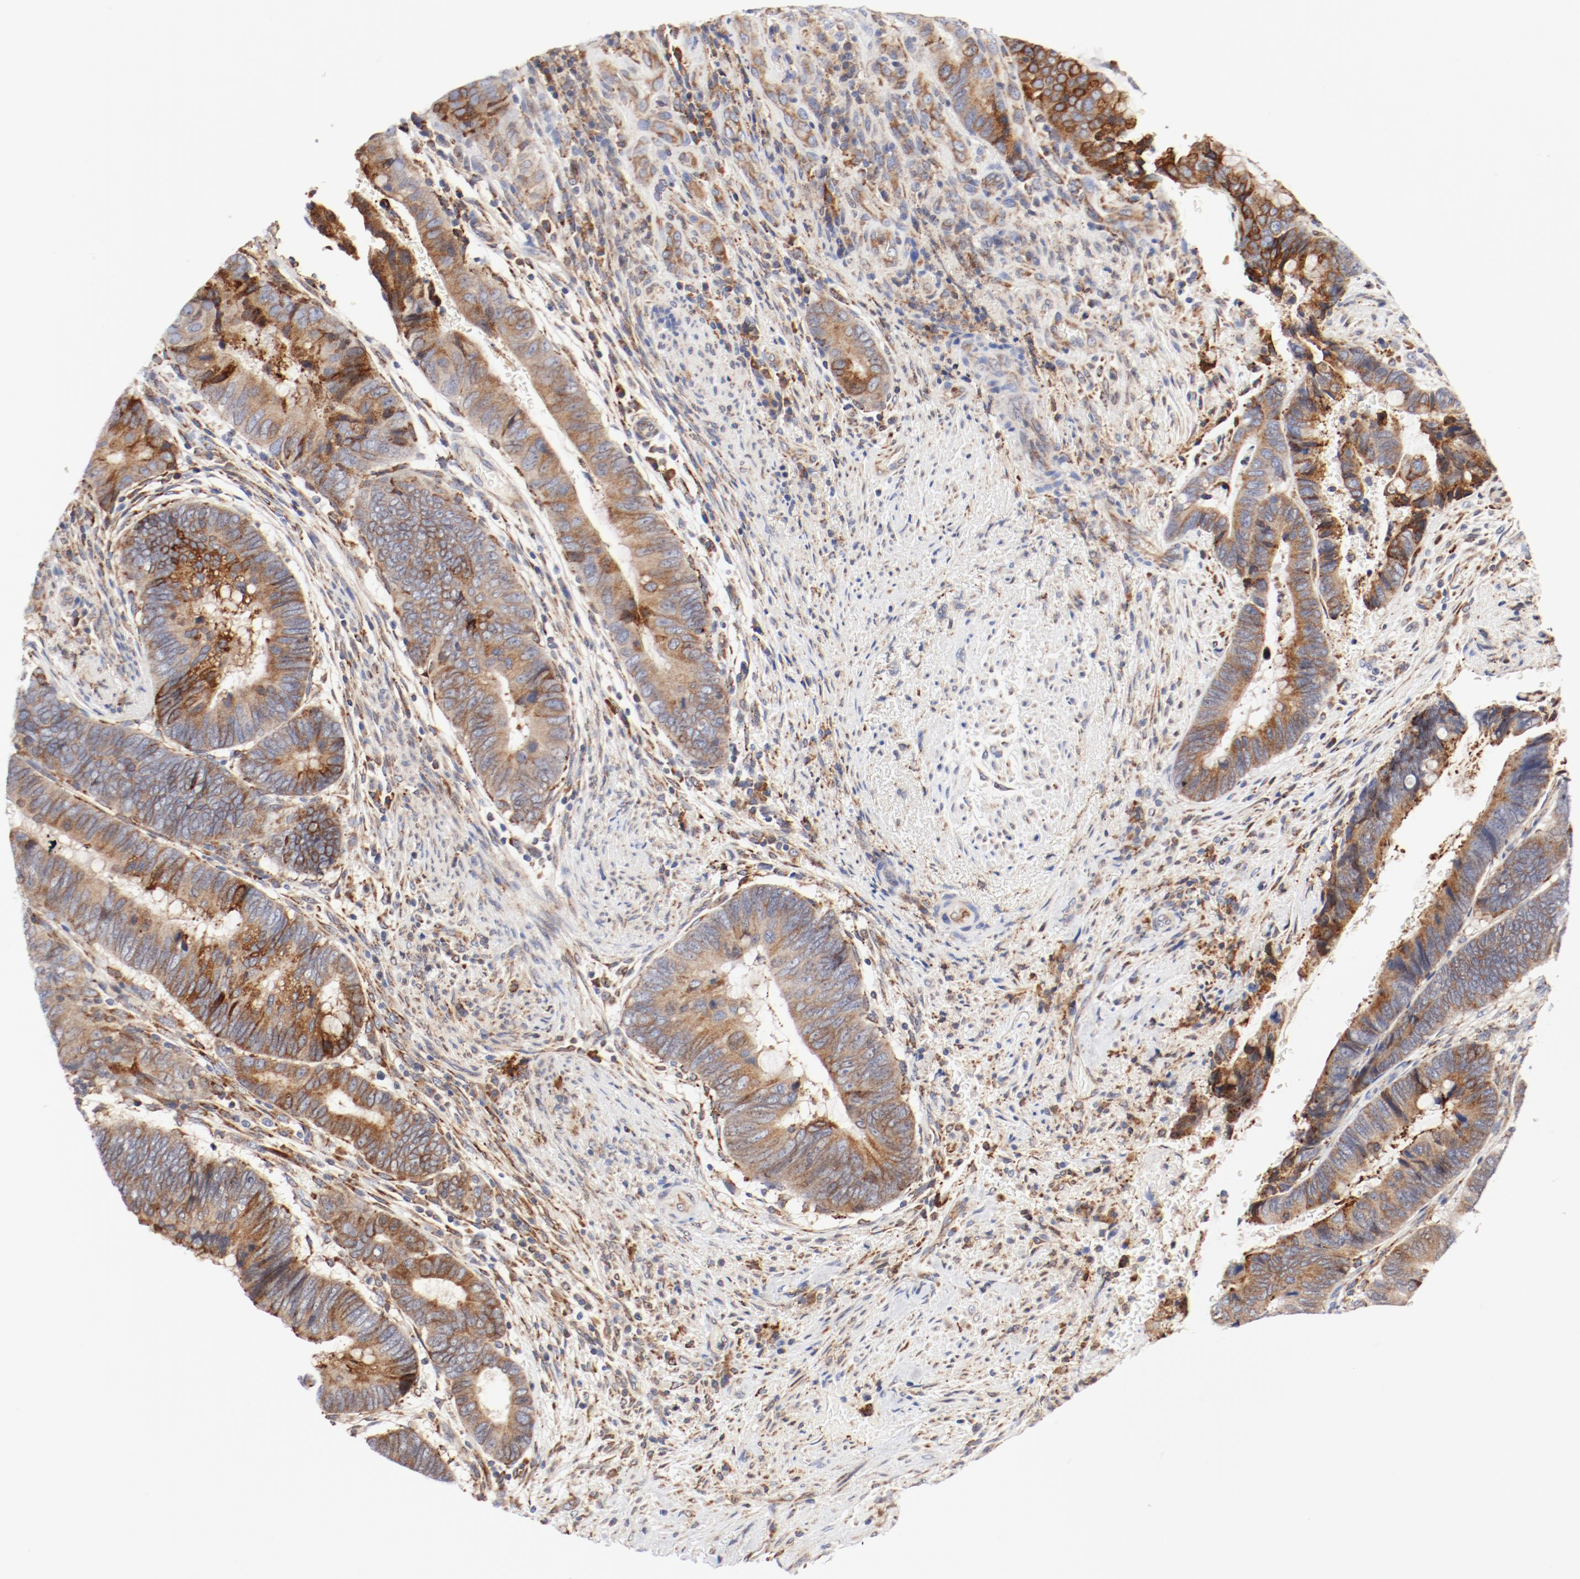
{"staining": {"intensity": "moderate", "quantity": ">75%", "location": "cytoplasmic/membranous"}, "tissue": "colorectal cancer", "cell_type": "Tumor cells", "image_type": "cancer", "snomed": [{"axis": "morphology", "description": "Normal tissue, NOS"}, {"axis": "morphology", "description": "Adenocarcinoma, NOS"}, {"axis": "topography", "description": "Rectum"}], "caption": "IHC staining of colorectal cancer (adenocarcinoma), which exhibits medium levels of moderate cytoplasmic/membranous positivity in about >75% of tumor cells indicating moderate cytoplasmic/membranous protein expression. The staining was performed using DAB (brown) for protein detection and nuclei were counterstained in hematoxylin (blue).", "gene": "PDPK1", "patient": {"sex": "male", "age": 92}}